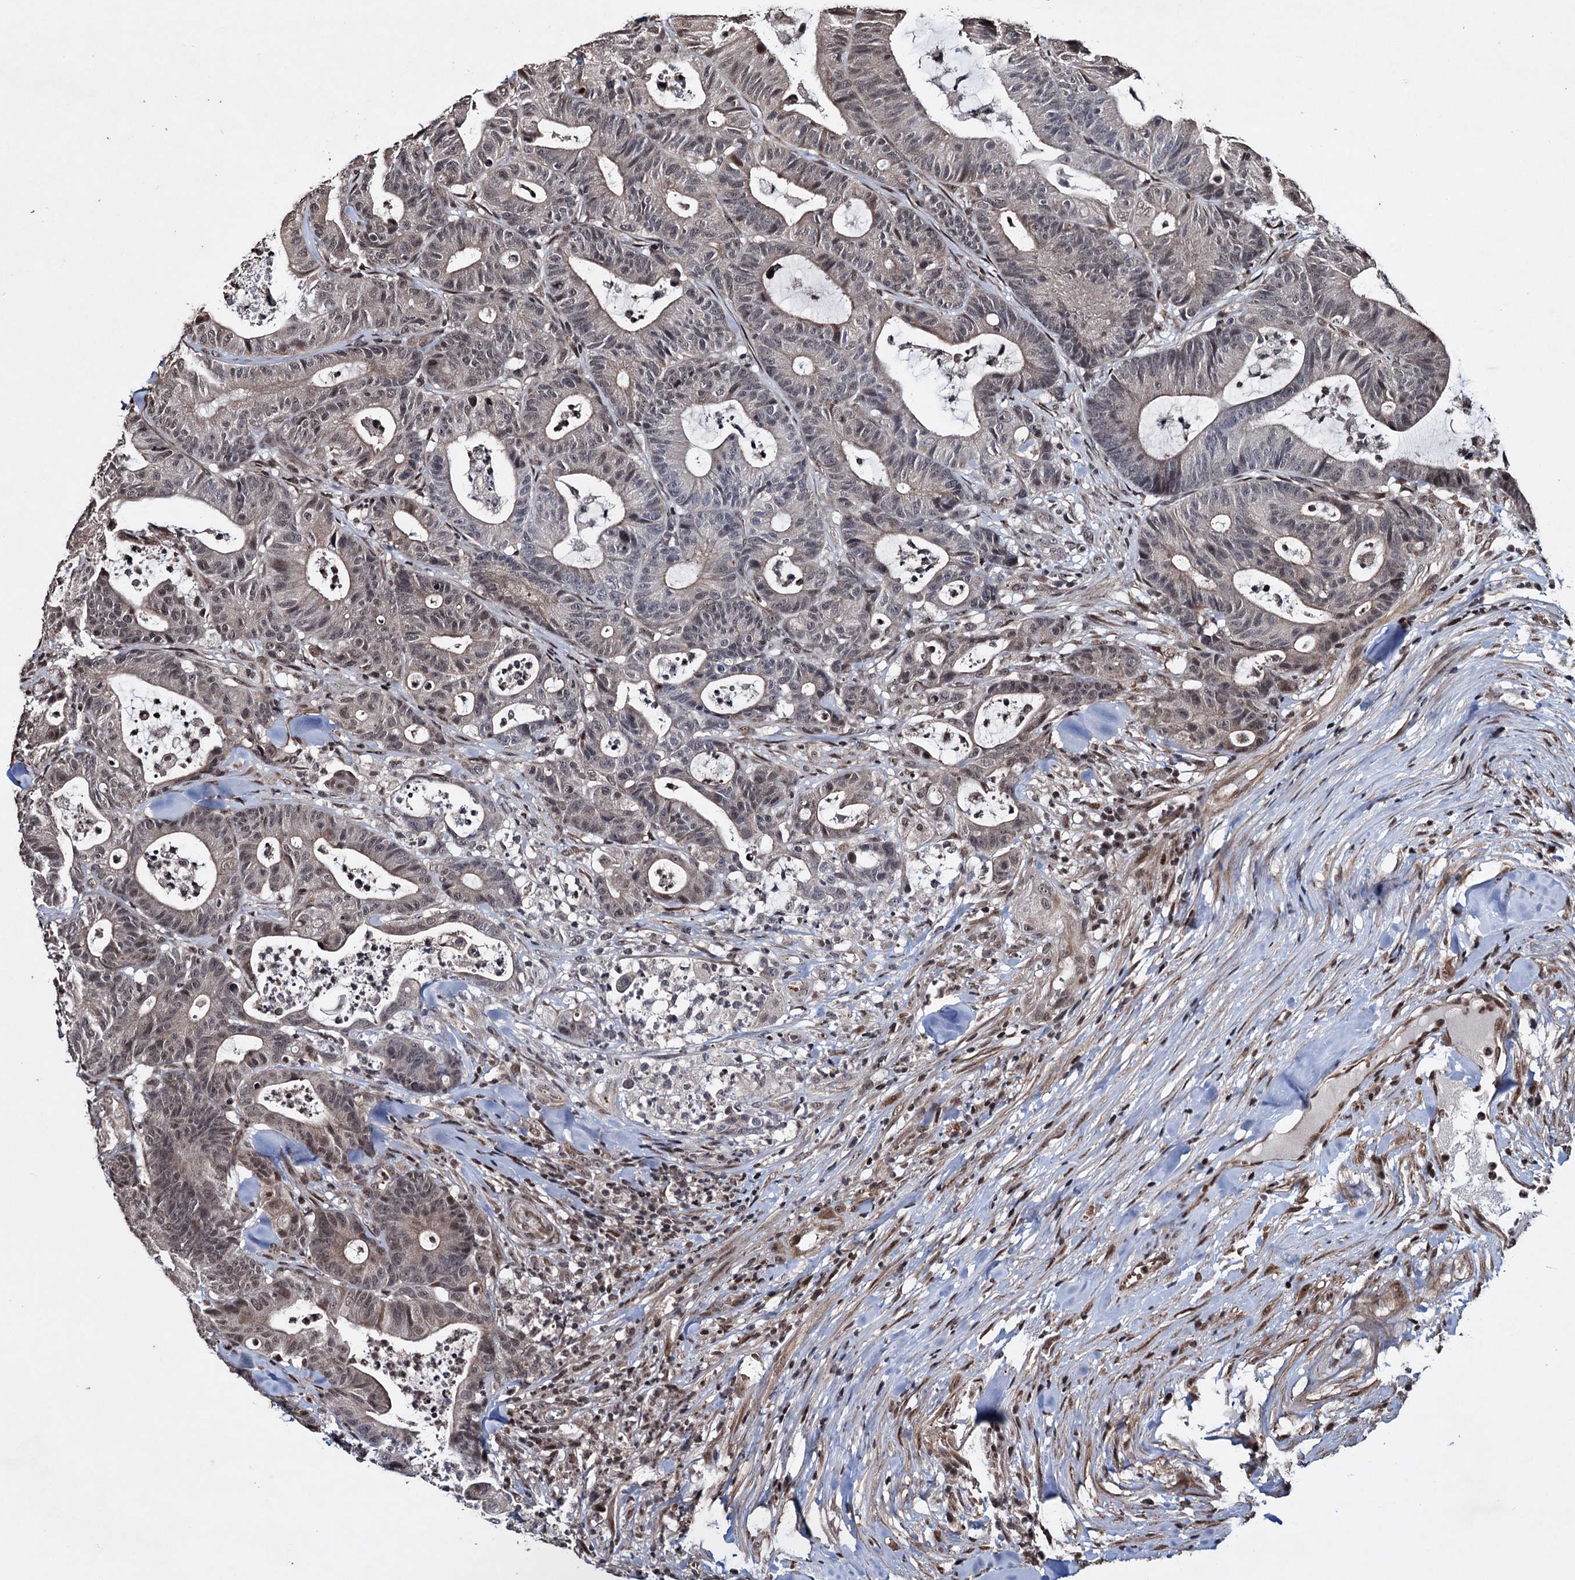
{"staining": {"intensity": "moderate", "quantity": "<25%", "location": "cytoplasmic/membranous,nuclear"}, "tissue": "colorectal cancer", "cell_type": "Tumor cells", "image_type": "cancer", "snomed": [{"axis": "morphology", "description": "Adenocarcinoma, NOS"}, {"axis": "topography", "description": "Colon"}], "caption": "Protein expression analysis of colorectal adenocarcinoma displays moderate cytoplasmic/membranous and nuclear expression in approximately <25% of tumor cells.", "gene": "EYA4", "patient": {"sex": "female", "age": 84}}